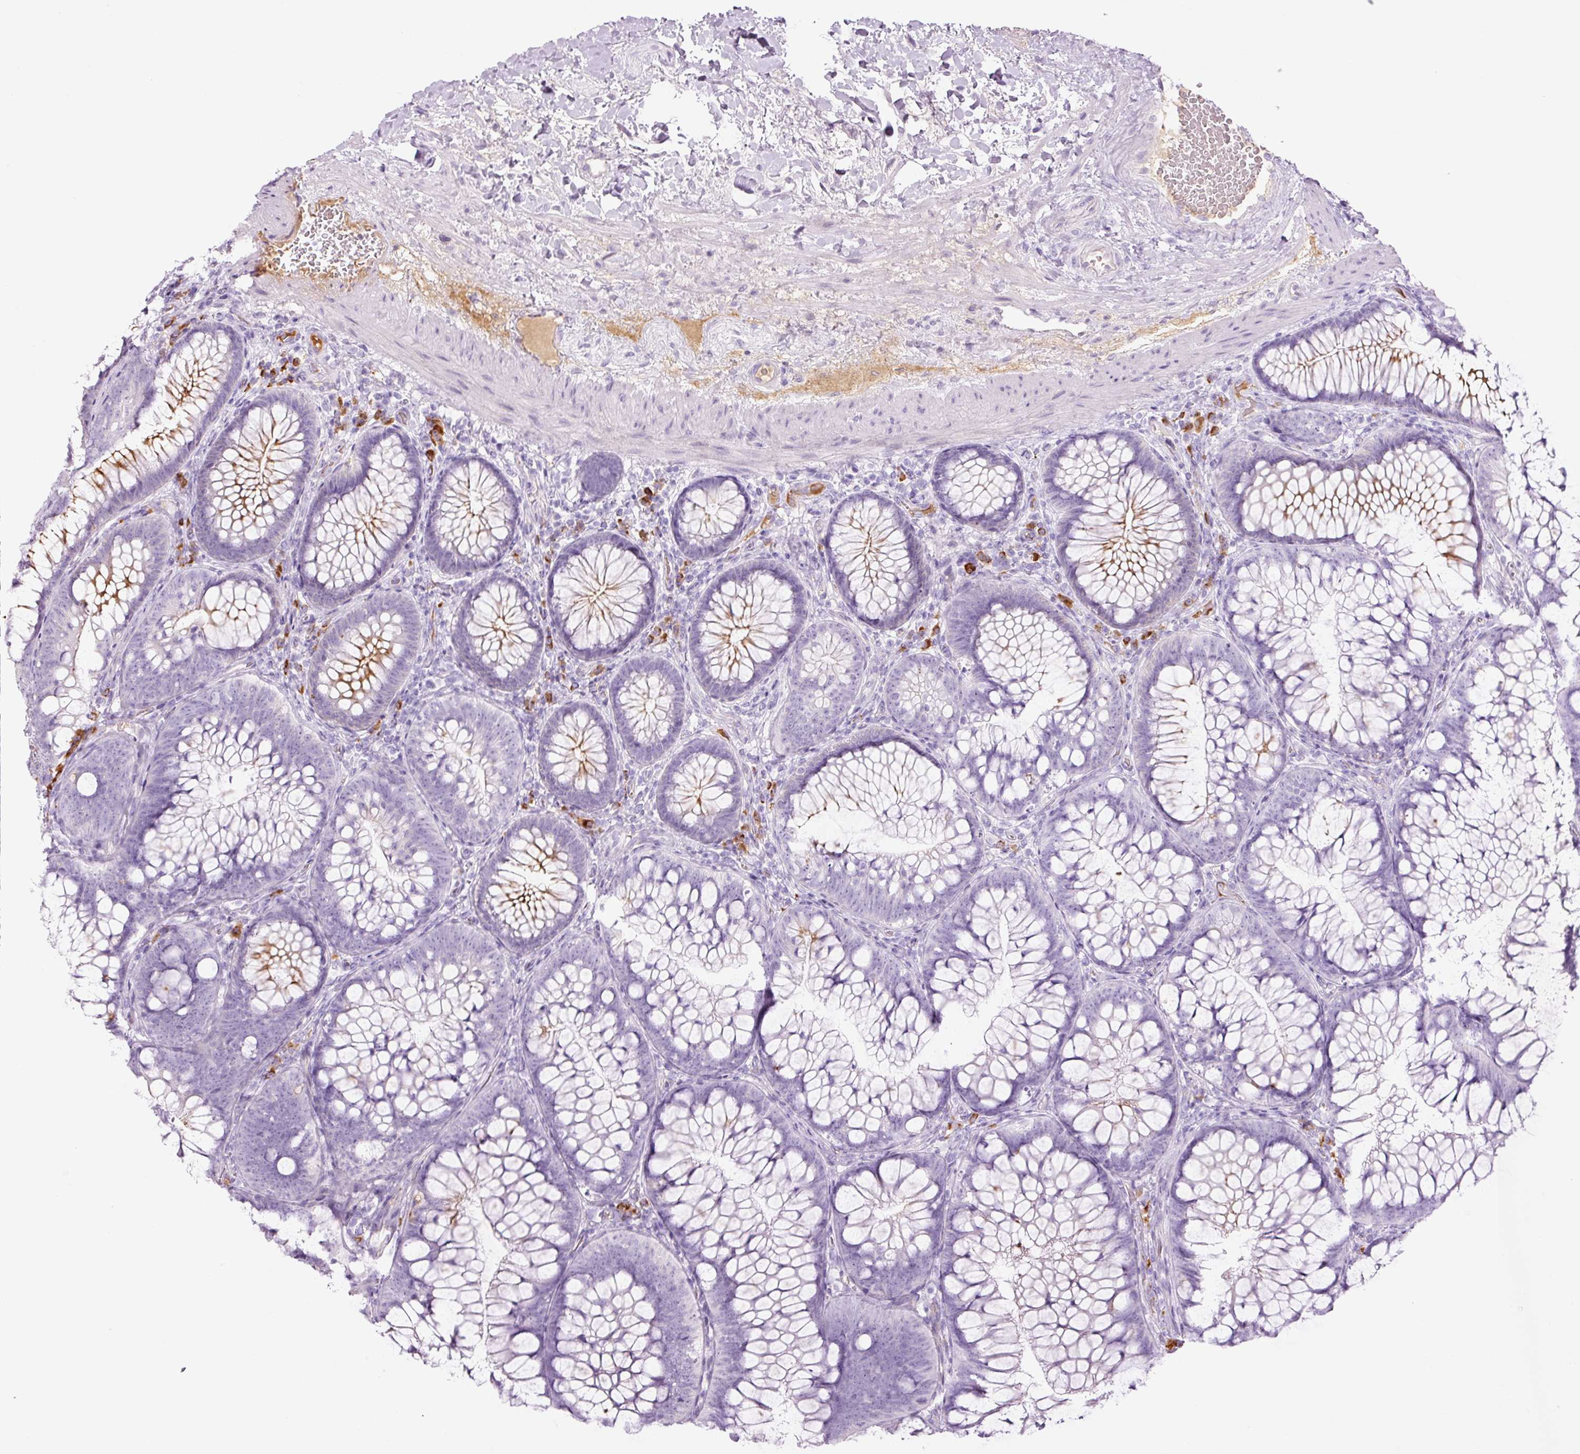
{"staining": {"intensity": "weak", "quantity": "25%-75%", "location": "cytoplasmic/membranous"}, "tissue": "colon", "cell_type": "Endothelial cells", "image_type": "normal", "snomed": [{"axis": "morphology", "description": "Normal tissue, NOS"}, {"axis": "morphology", "description": "Adenoma, NOS"}, {"axis": "topography", "description": "Soft tissue"}, {"axis": "topography", "description": "Colon"}], "caption": "Immunohistochemical staining of unremarkable colon exhibits low levels of weak cytoplasmic/membranous positivity in about 25%-75% of endothelial cells. The staining was performed using DAB, with brown indicating positive protein expression. Nuclei are stained blue with hematoxylin.", "gene": "KLF1", "patient": {"sex": "male", "age": 47}}